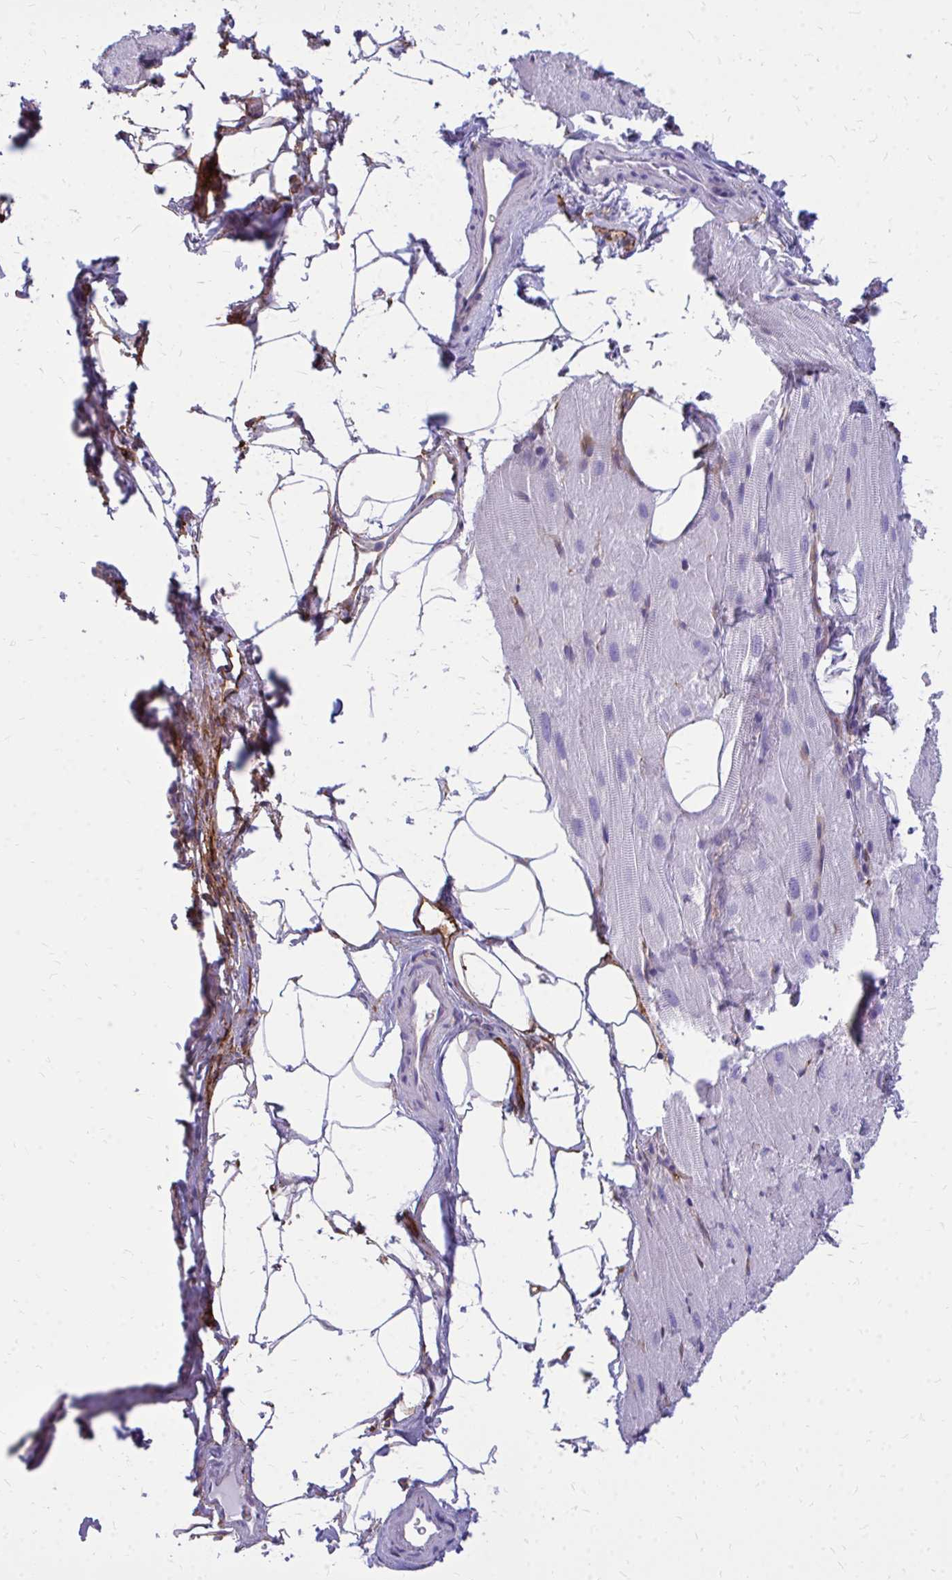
{"staining": {"intensity": "negative", "quantity": "none", "location": "none"}, "tissue": "heart muscle", "cell_type": "Cardiomyocytes", "image_type": "normal", "snomed": [{"axis": "morphology", "description": "Normal tissue, NOS"}, {"axis": "topography", "description": "Heart"}], "caption": "The histopathology image demonstrates no staining of cardiomyocytes in unremarkable heart muscle.", "gene": "MARCKSL1", "patient": {"sex": "male", "age": 62}}